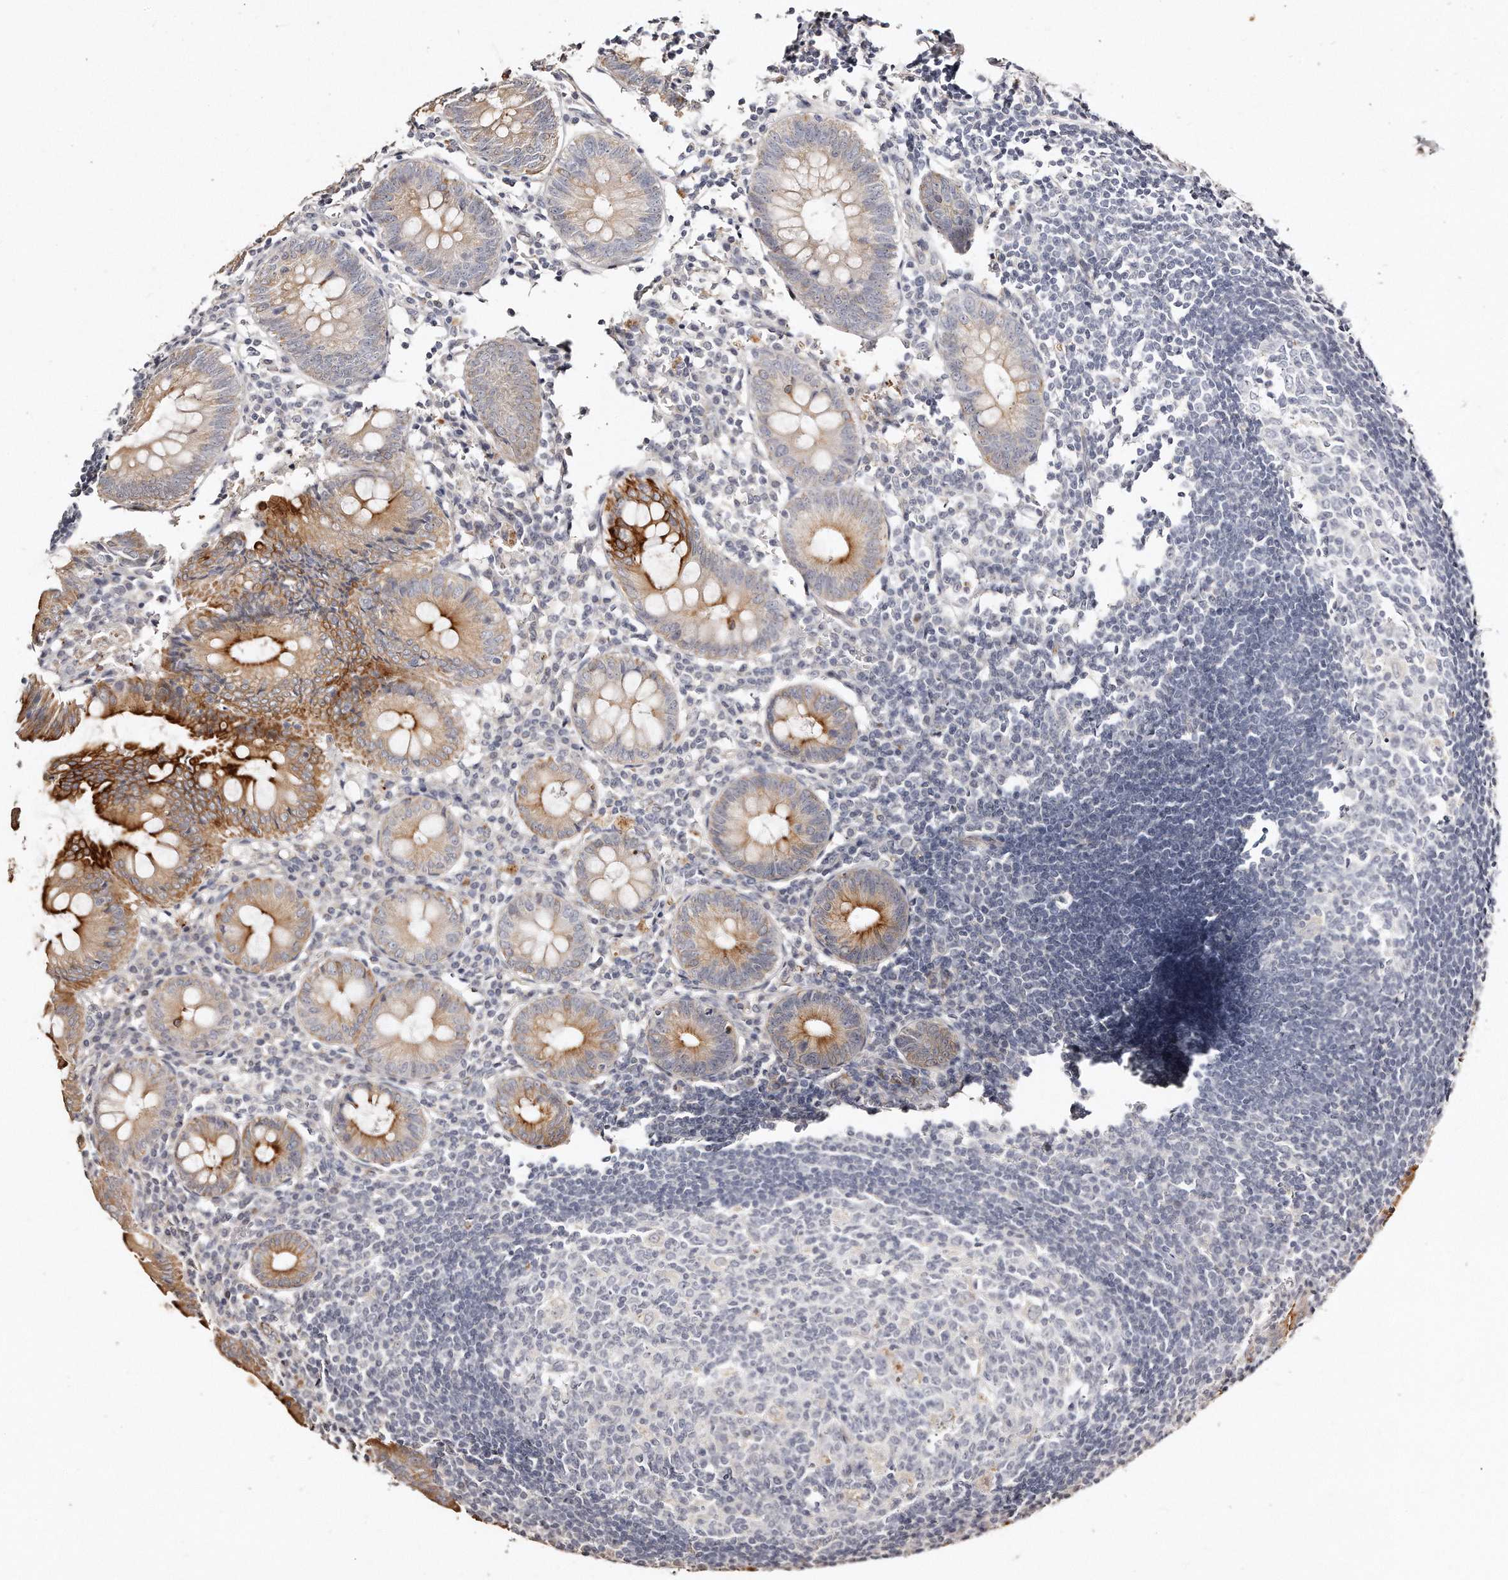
{"staining": {"intensity": "strong", "quantity": ">75%", "location": "cytoplasmic/membranous"}, "tissue": "appendix", "cell_type": "Glandular cells", "image_type": "normal", "snomed": [{"axis": "morphology", "description": "Normal tissue, NOS"}, {"axis": "topography", "description": "Appendix"}], "caption": "Glandular cells display high levels of strong cytoplasmic/membranous positivity in about >75% of cells in normal human appendix.", "gene": "ZYG11A", "patient": {"sex": "female", "age": 54}}